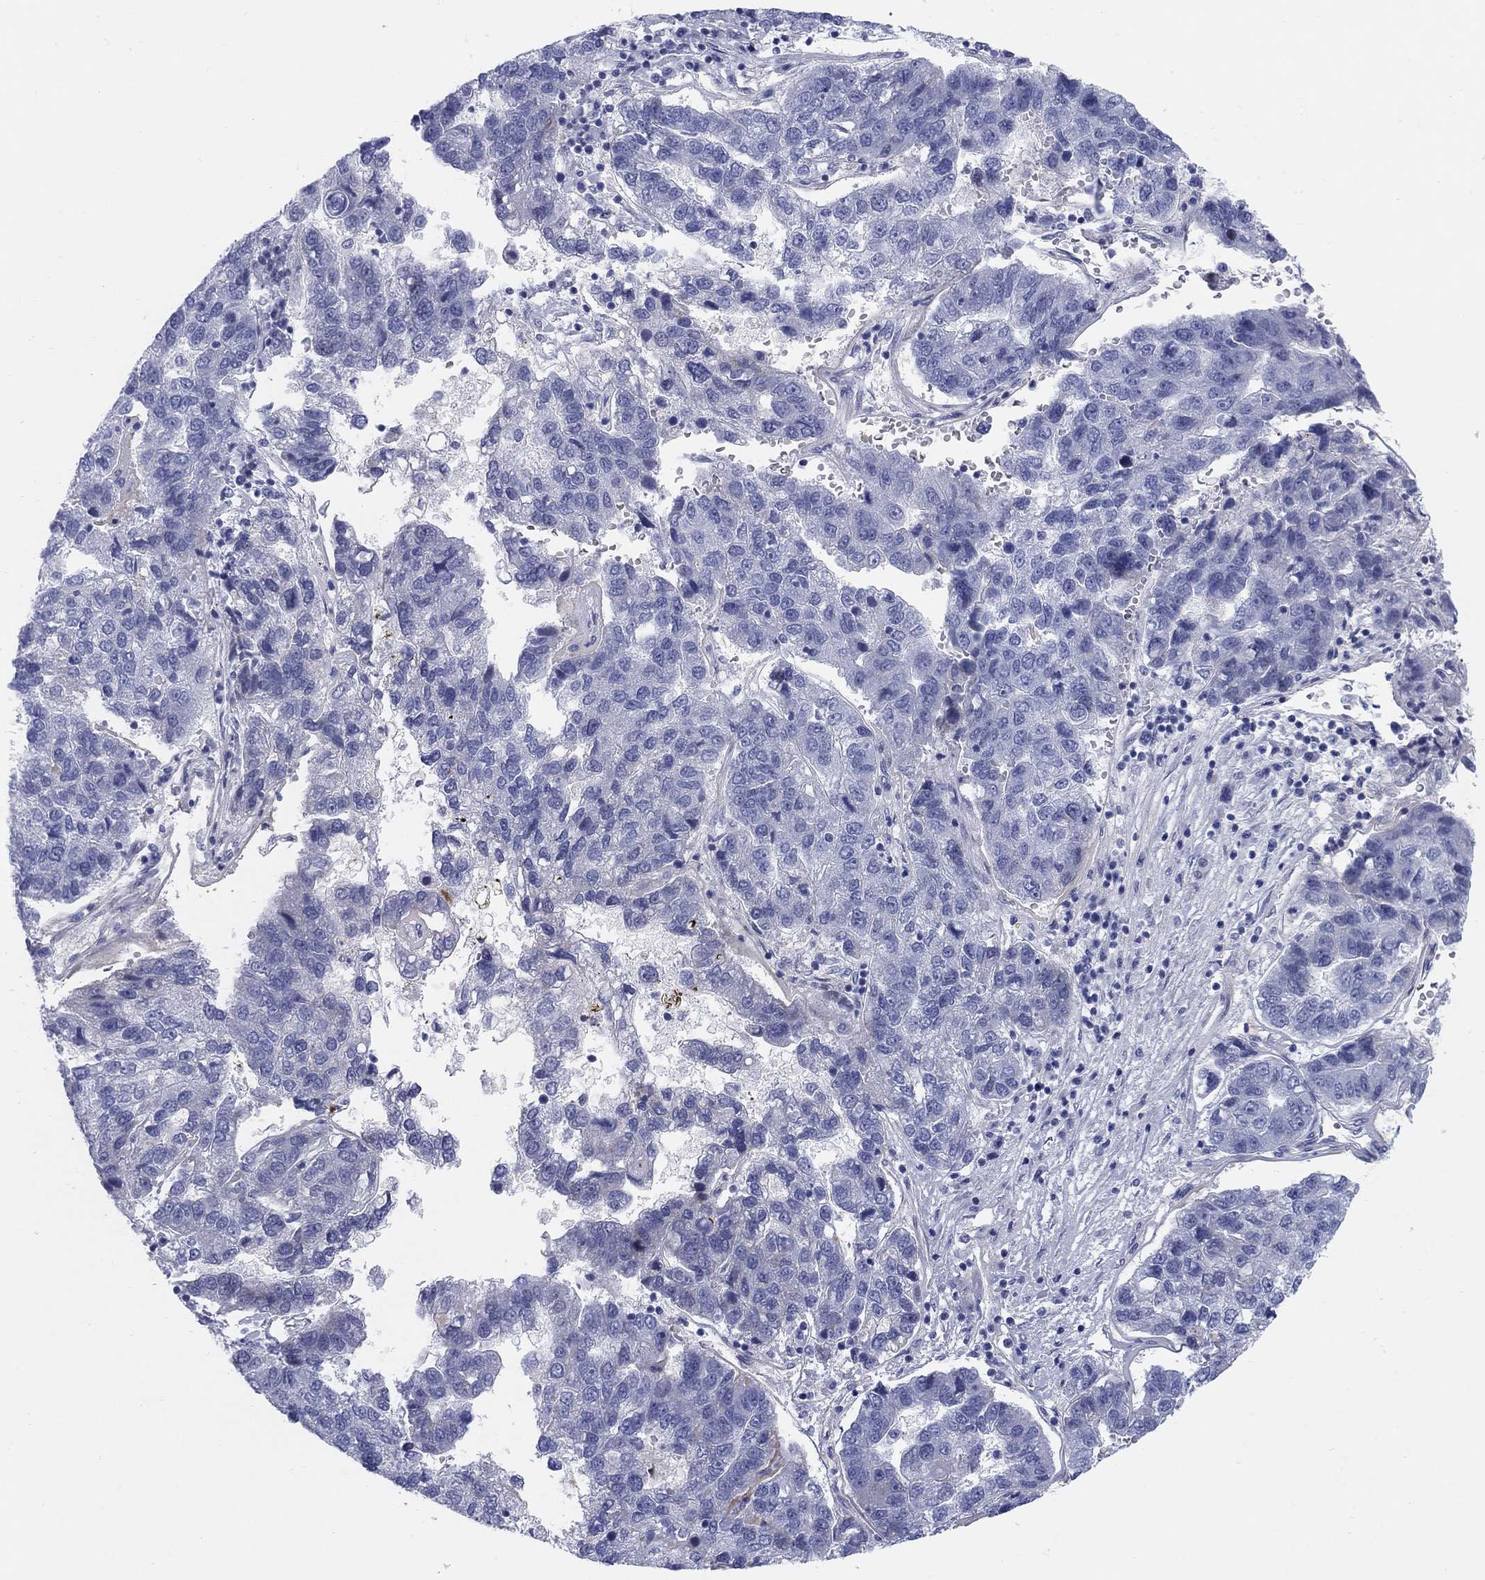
{"staining": {"intensity": "negative", "quantity": "none", "location": "none"}, "tissue": "pancreatic cancer", "cell_type": "Tumor cells", "image_type": "cancer", "snomed": [{"axis": "morphology", "description": "Adenocarcinoma, NOS"}, {"axis": "topography", "description": "Pancreas"}], "caption": "Immunohistochemical staining of human adenocarcinoma (pancreatic) reveals no significant positivity in tumor cells.", "gene": "HEATR4", "patient": {"sex": "female", "age": 61}}